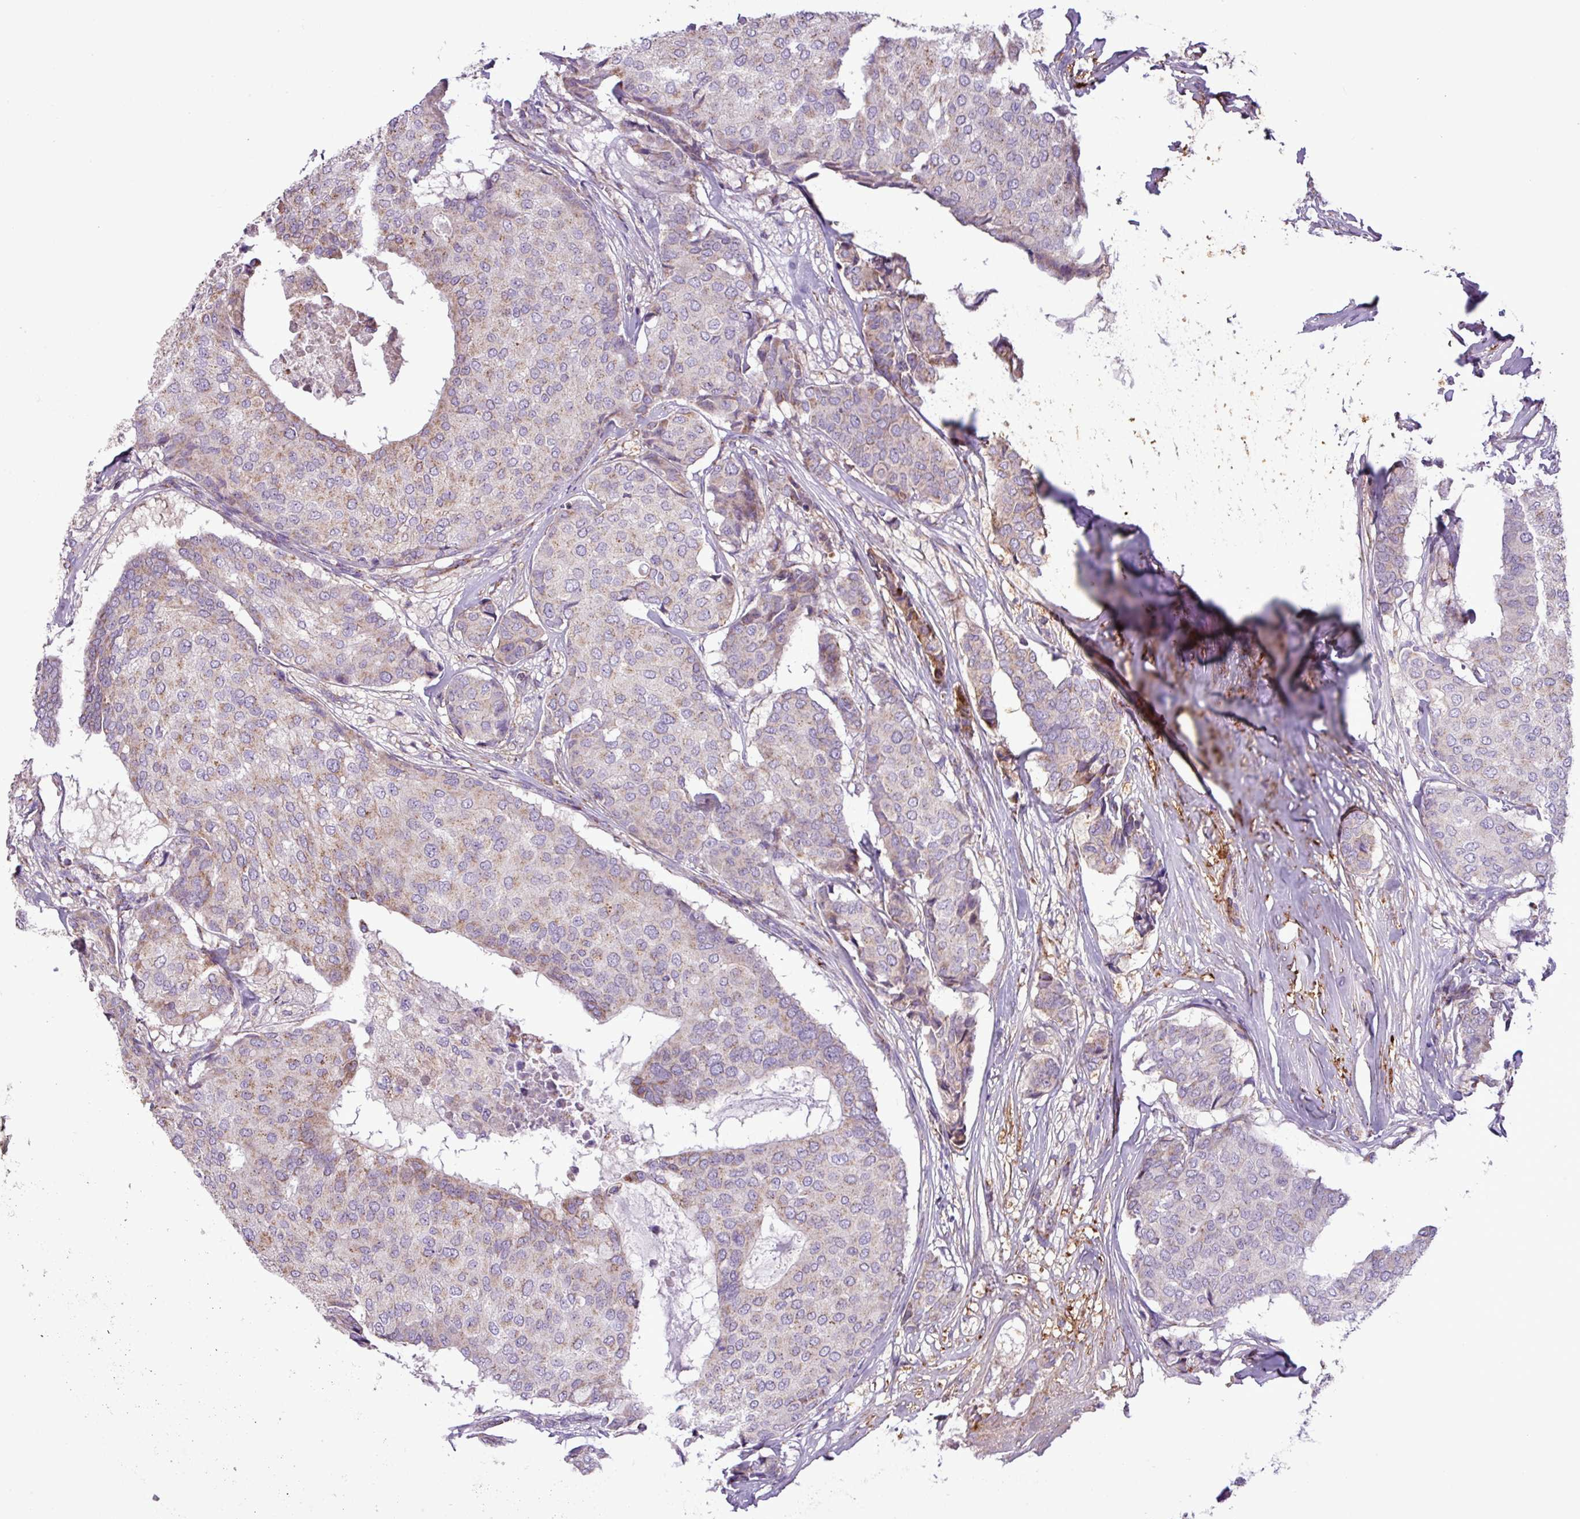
{"staining": {"intensity": "moderate", "quantity": "<25%", "location": "cytoplasmic/membranous"}, "tissue": "breast cancer", "cell_type": "Tumor cells", "image_type": "cancer", "snomed": [{"axis": "morphology", "description": "Duct carcinoma"}, {"axis": "topography", "description": "Breast"}], "caption": "A histopathology image of breast cancer (intraductal carcinoma) stained for a protein exhibits moderate cytoplasmic/membranous brown staining in tumor cells.", "gene": "FAM183A", "patient": {"sex": "female", "age": 75}}